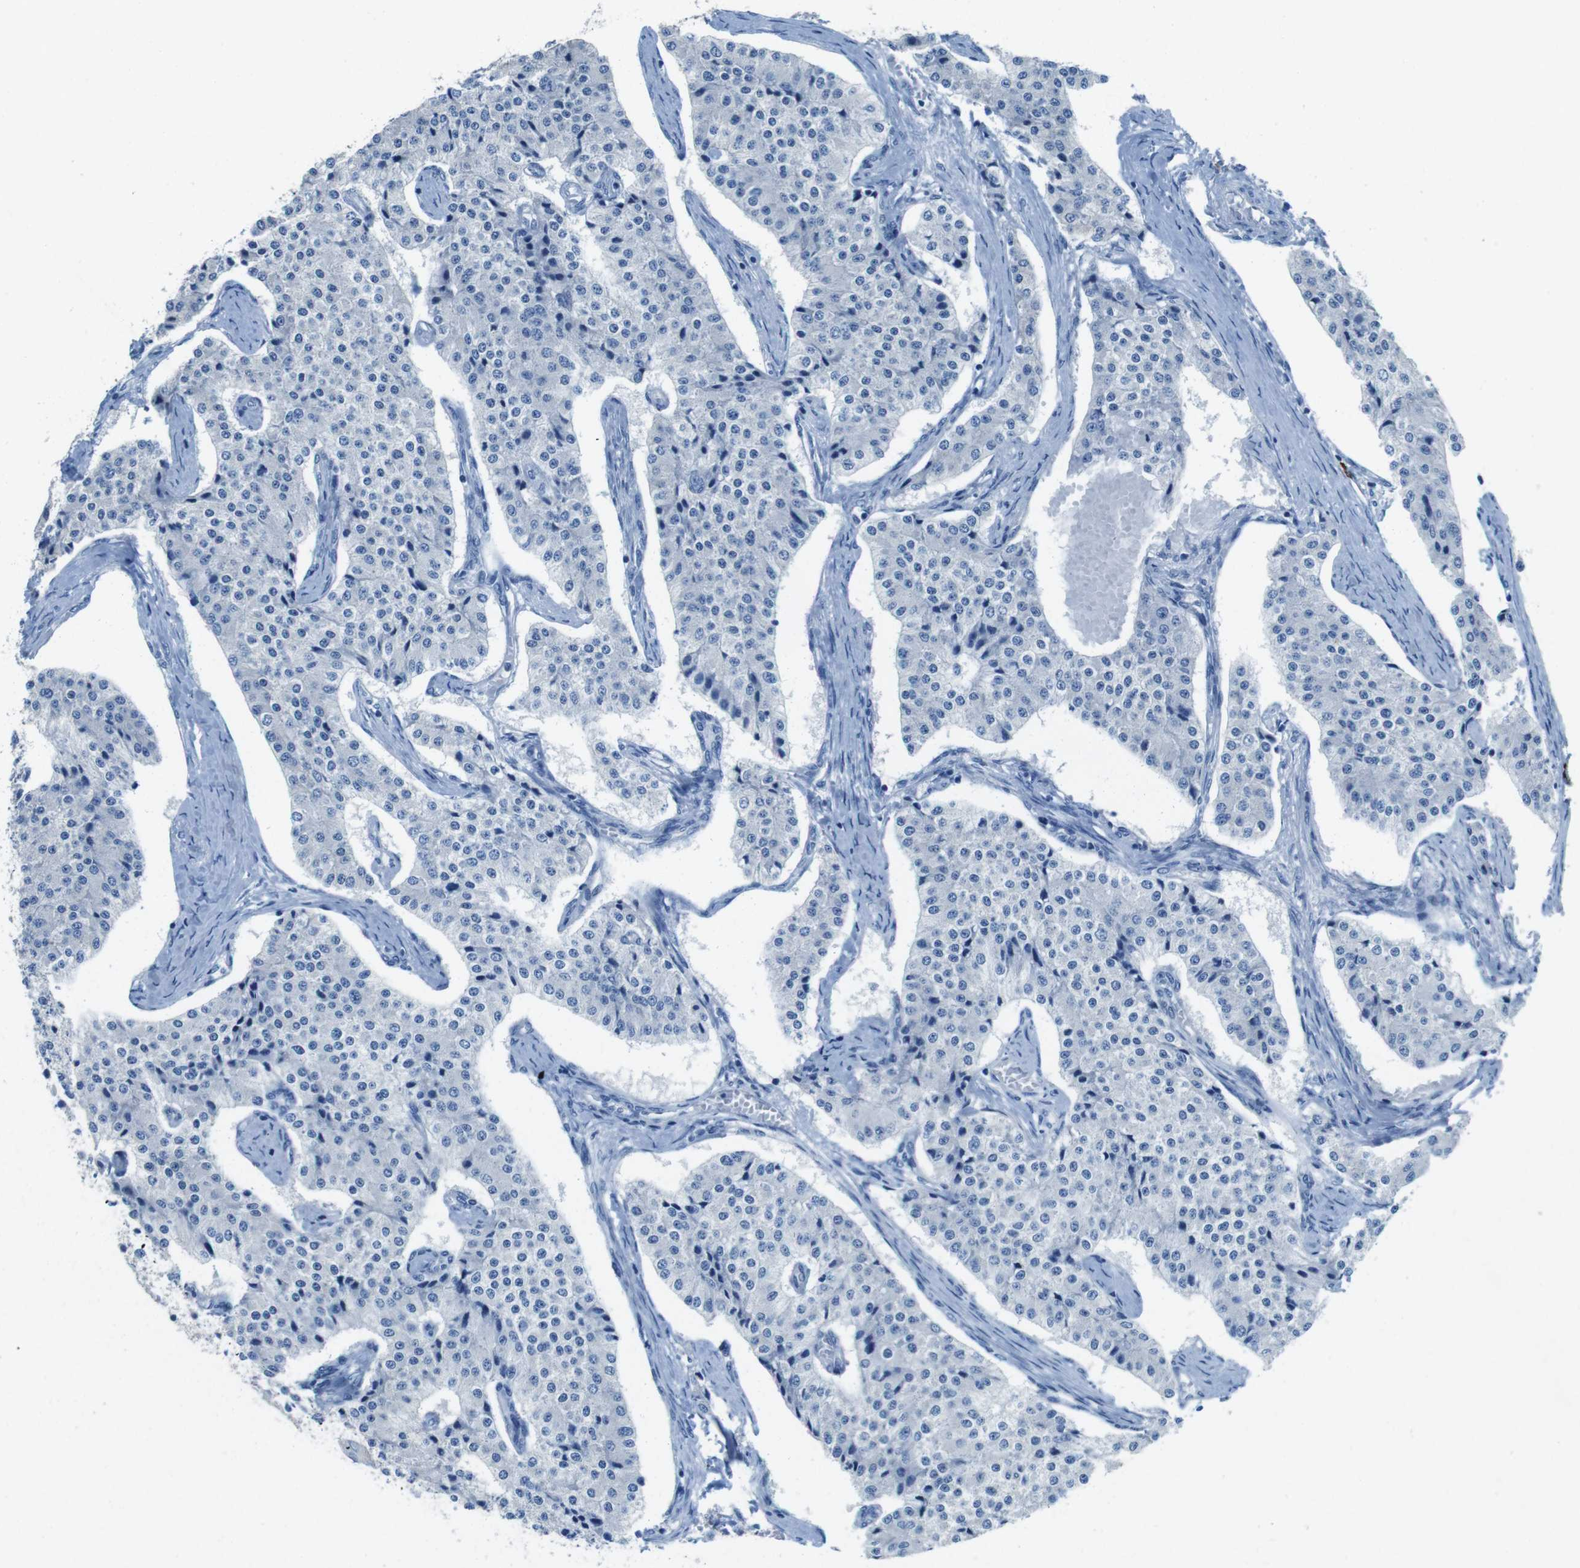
{"staining": {"intensity": "negative", "quantity": "none", "location": "none"}, "tissue": "carcinoid", "cell_type": "Tumor cells", "image_type": "cancer", "snomed": [{"axis": "morphology", "description": "Carcinoid, malignant, NOS"}, {"axis": "topography", "description": "Colon"}], "caption": "Immunohistochemistry (IHC) histopathology image of neoplastic tissue: human carcinoid (malignant) stained with DAB (3,3'-diaminobenzidine) shows no significant protein positivity in tumor cells.", "gene": "SLC35A3", "patient": {"sex": "female", "age": 52}}